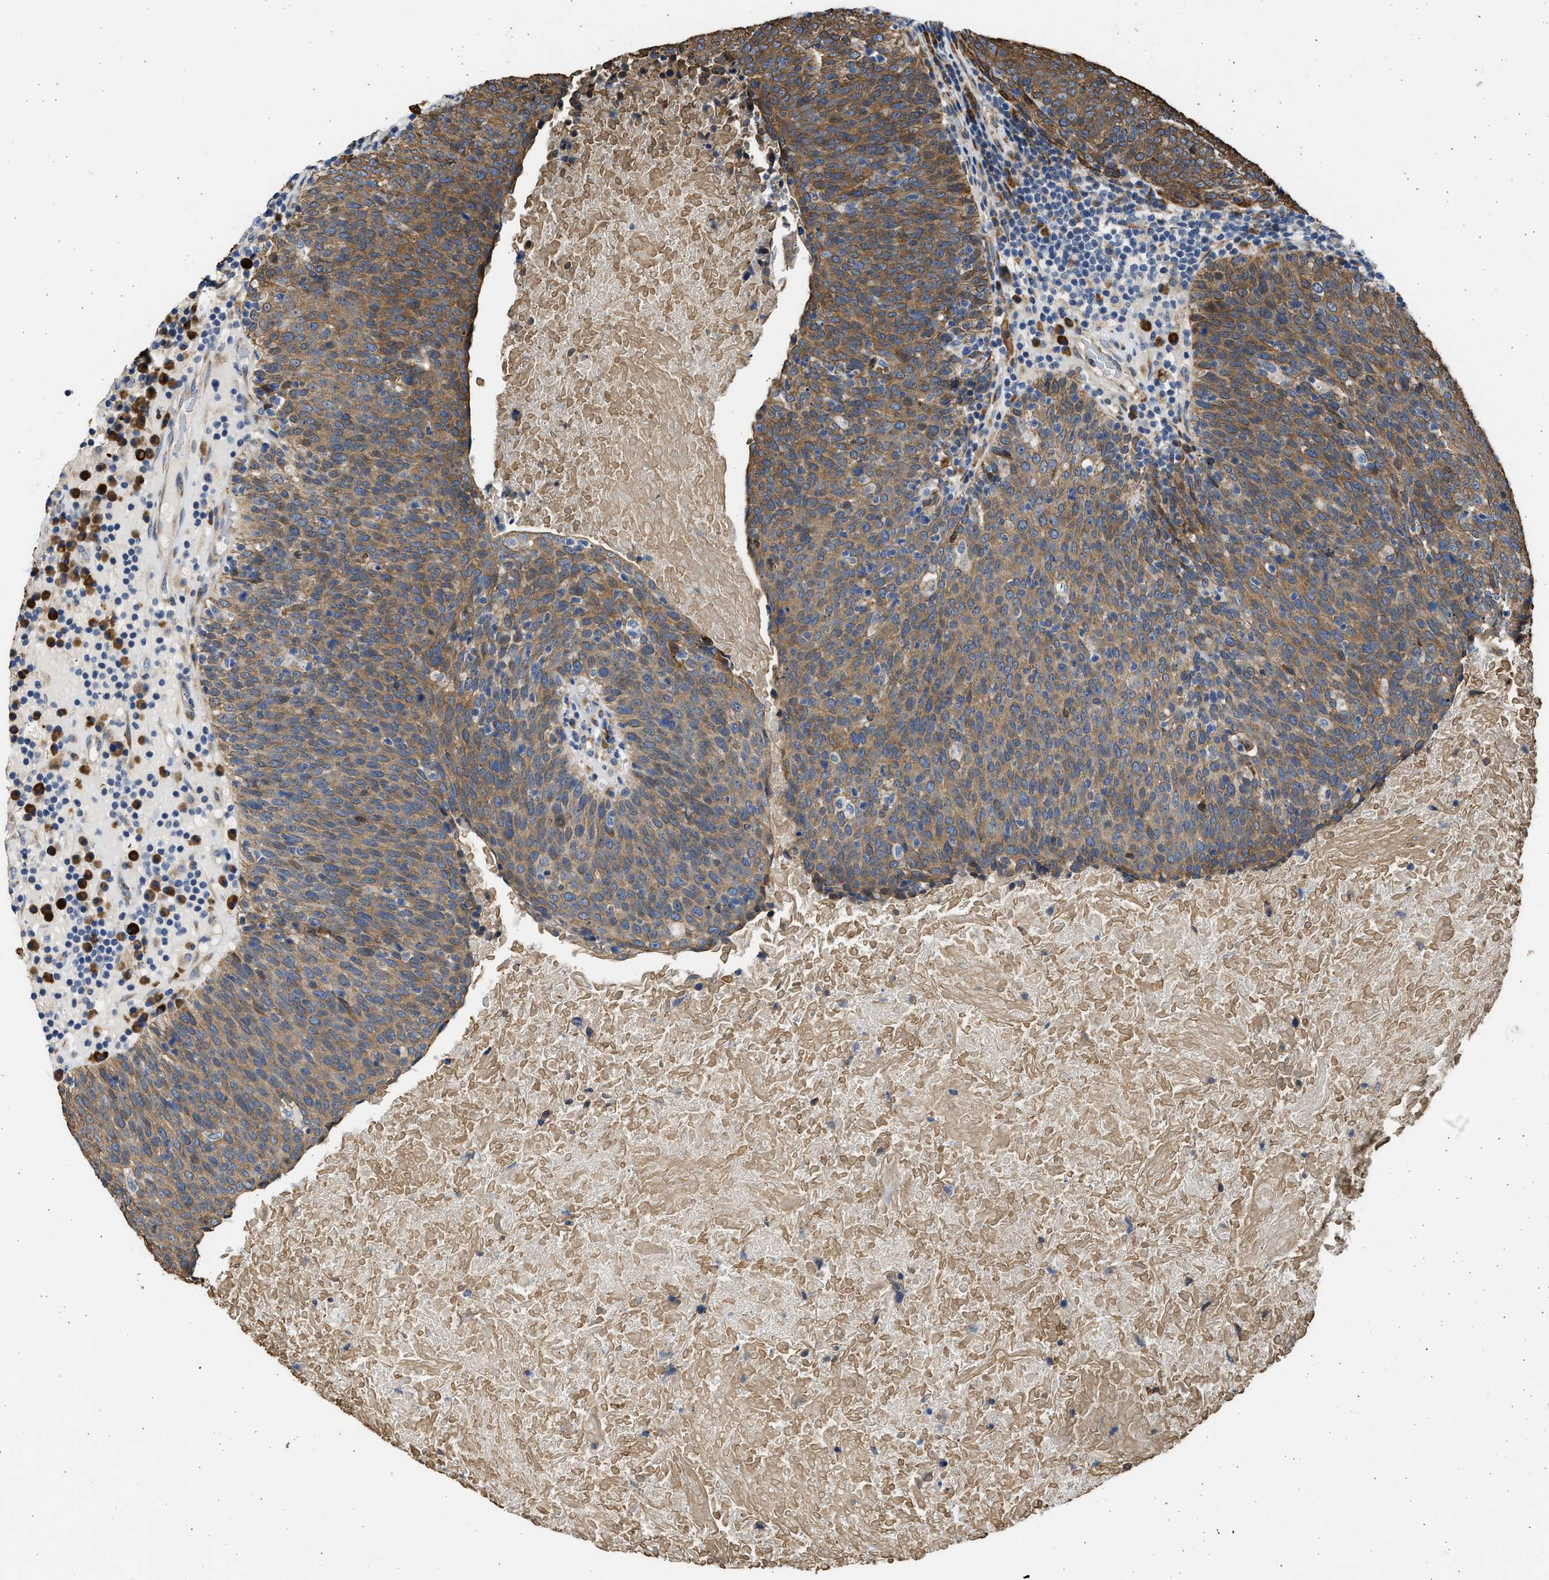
{"staining": {"intensity": "moderate", "quantity": ">75%", "location": "cytoplasmic/membranous"}, "tissue": "head and neck cancer", "cell_type": "Tumor cells", "image_type": "cancer", "snomed": [{"axis": "morphology", "description": "Squamous cell carcinoma, NOS"}, {"axis": "morphology", "description": "Squamous cell carcinoma, metastatic, NOS"}, {"axis": "topography", "description": "Lymph node"}, {"axis": "topography", "description": "Head-Neck"}], "caption": "Head and neck cancer stained with a protein marker shows moderate staining in tumor cells.", "gene": "PLD2", "patient": {"sex": "male", "age": 62}}